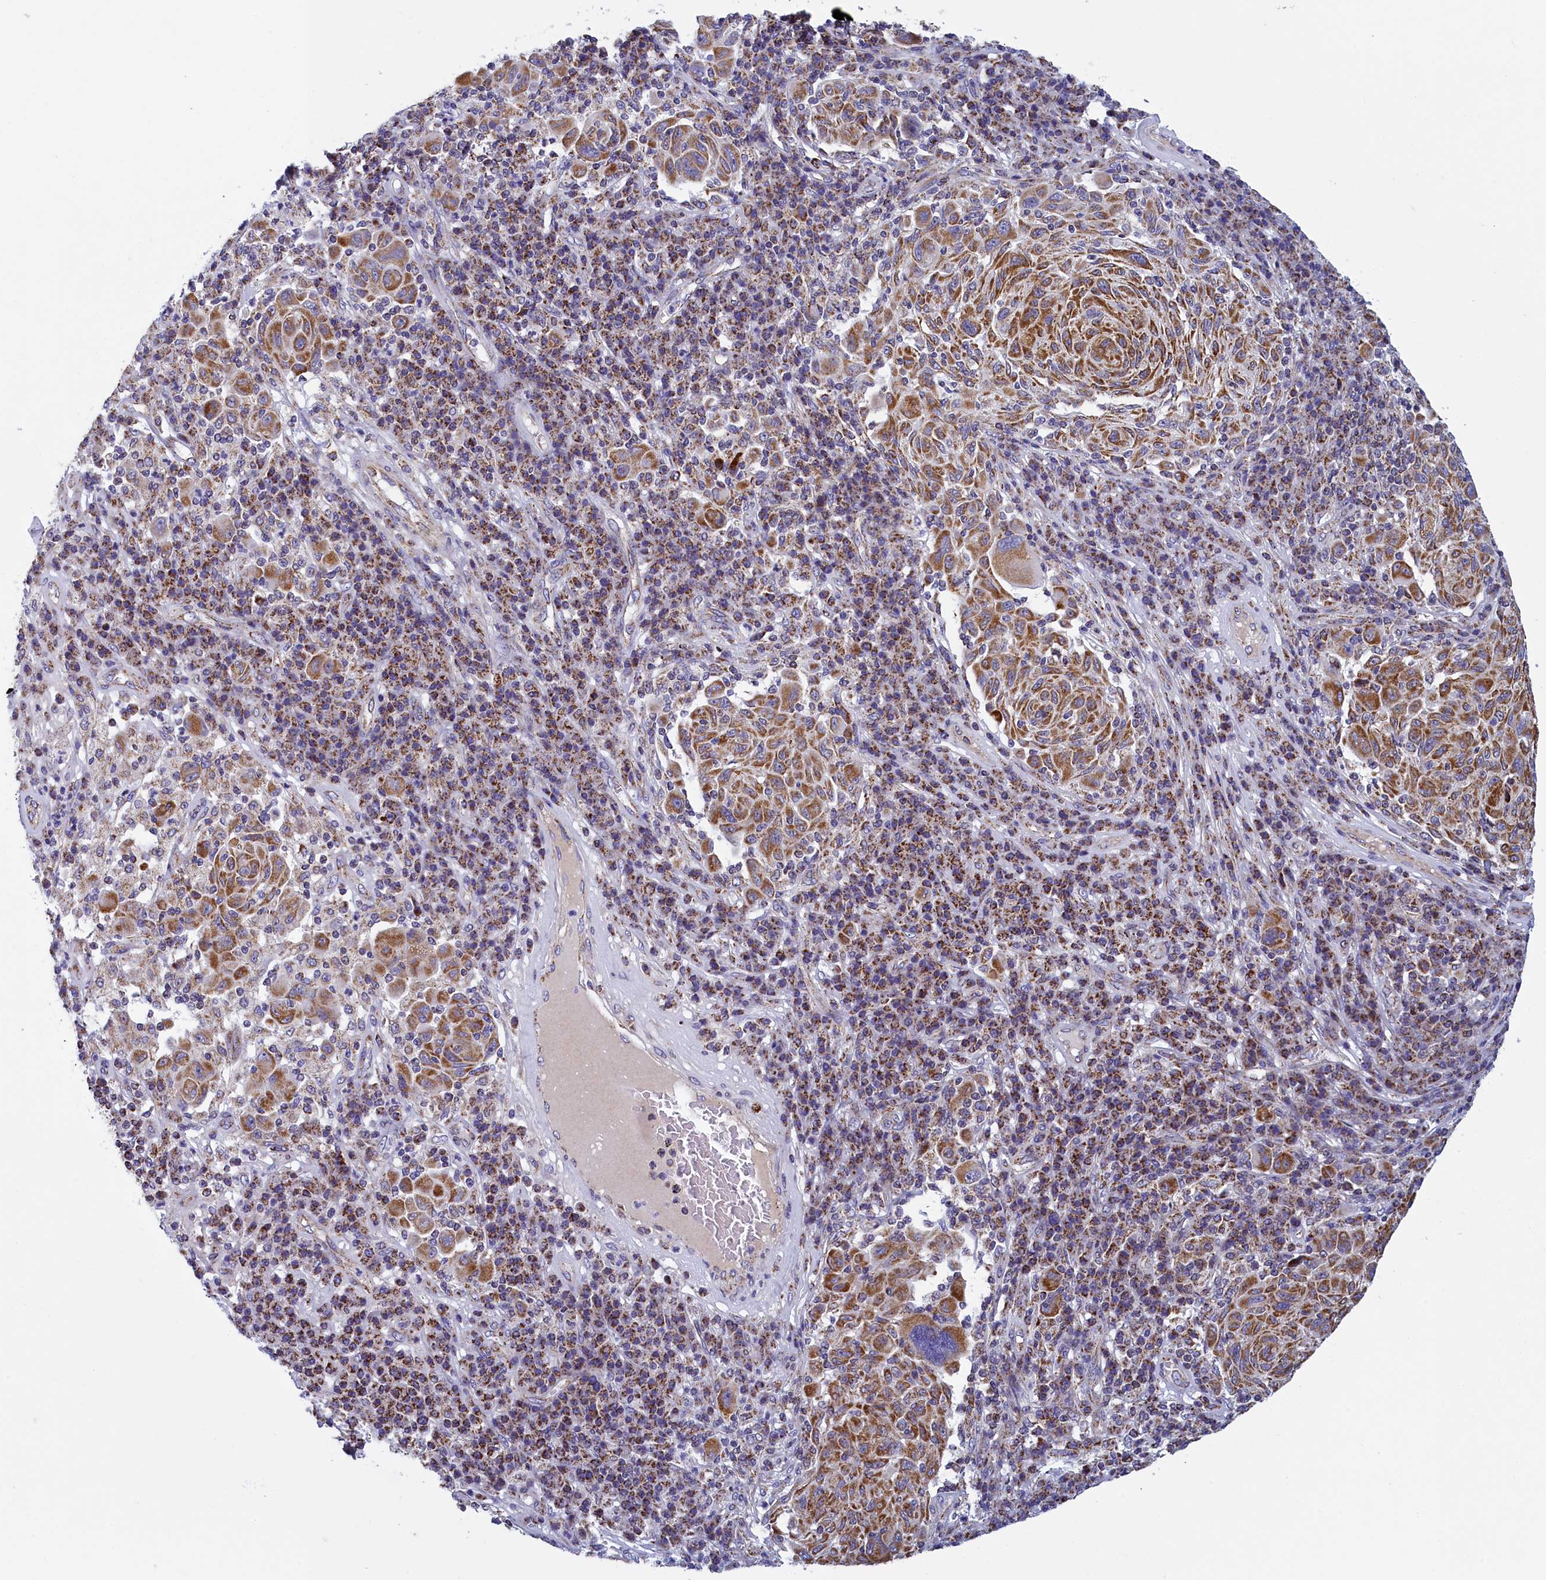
{"staining": {"intensity": "moderate", "quantity": ">75%", "location": "cytoplasmic/membranous"}, "tissue": "melanoma", "cell_type": "Tumor cells", "image_type": "cancer", "snomed": [{"axis": "morphology", "description": "Malignant melanoma, NOS"}, {"axis": "topography", "description": "Skin"}], "caption": "Brown immunohistochemical staining in melanoma reveals moderate cytoplasmic/membranous staining in about >75% of tumor cells.", "gene": "IFT122", "patient": {"sex": "male", "age": 53}}